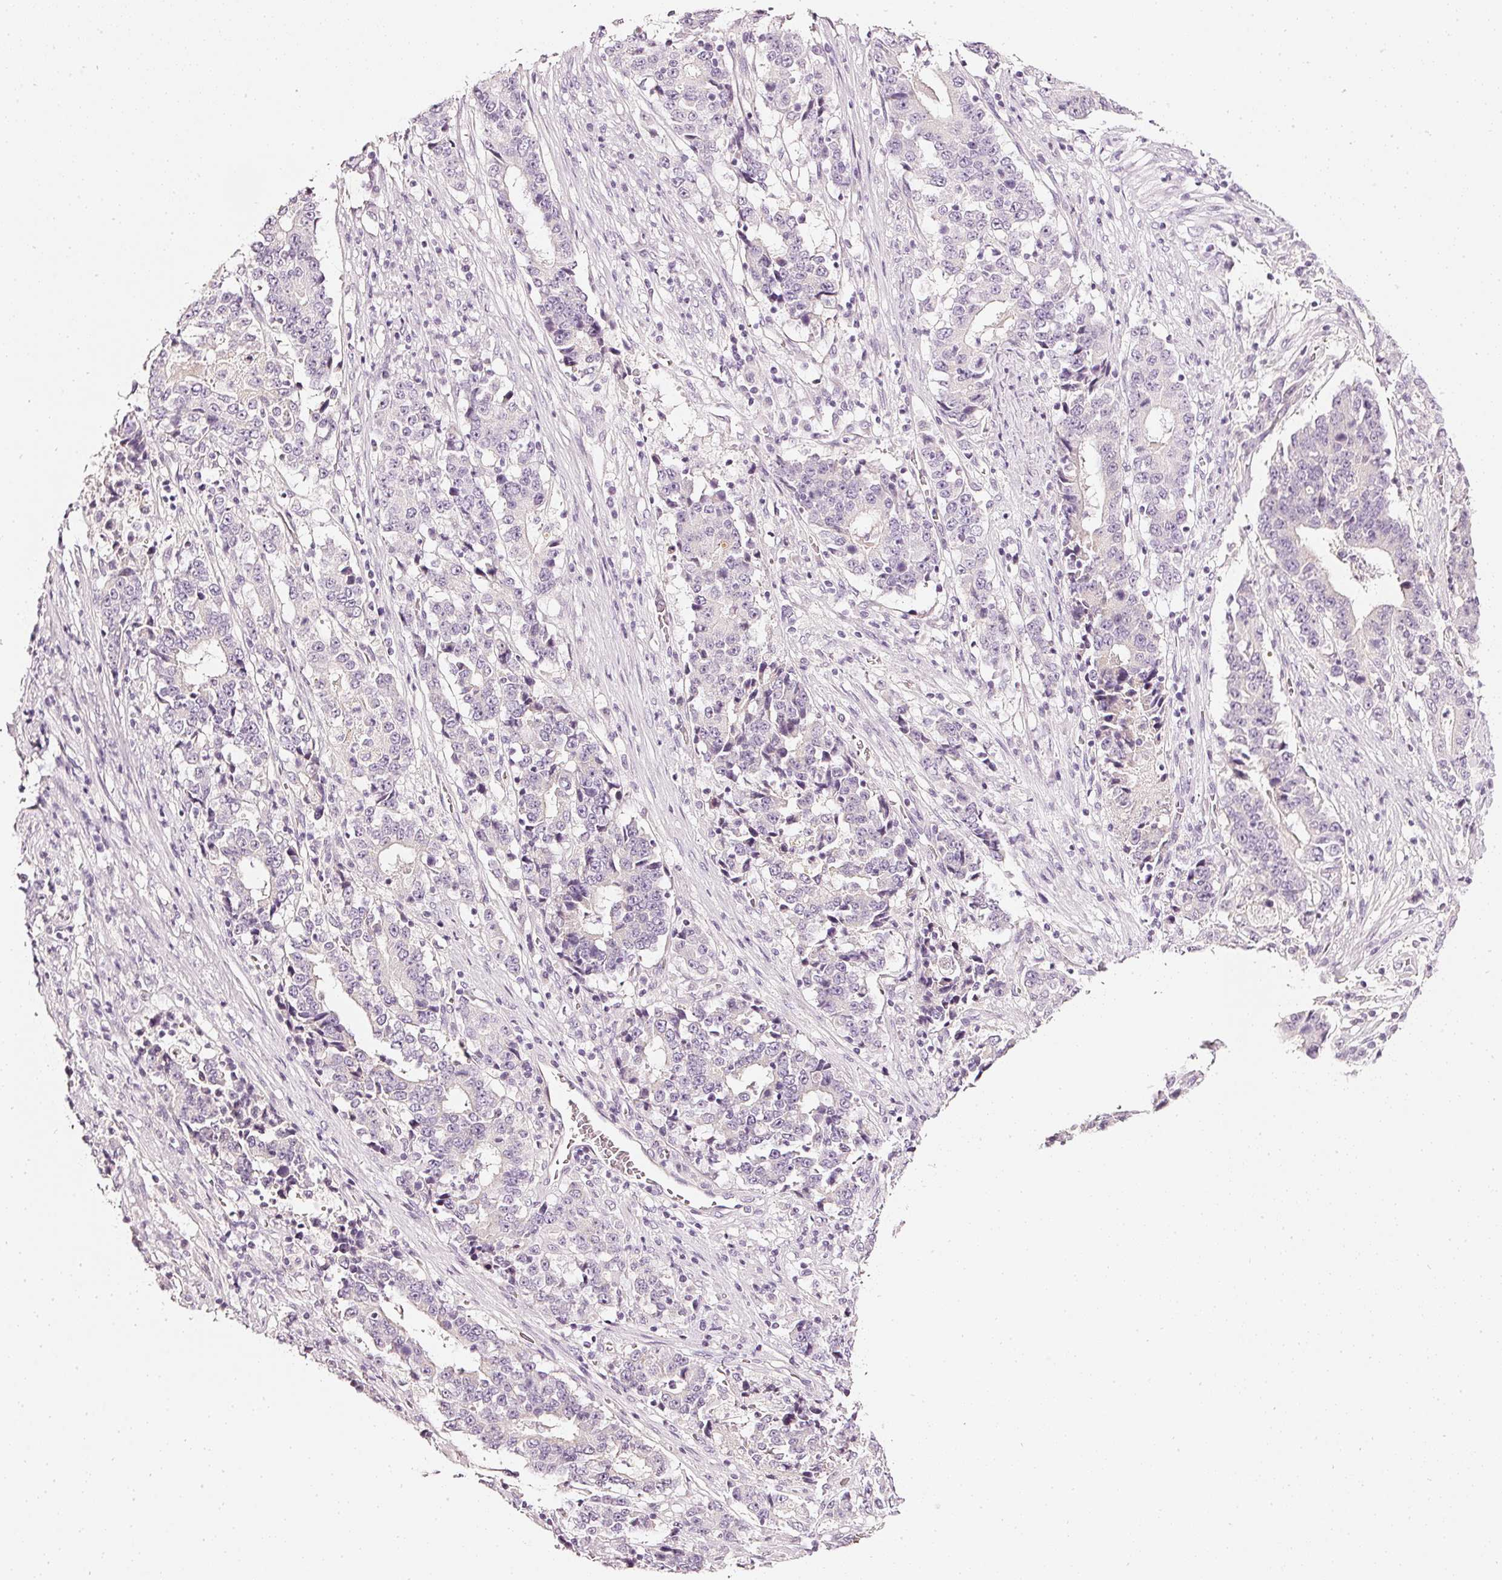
{"staining": {"intensity": "negative", "quantity": "none", "location": "none"}, "tissue": "stomach cancer", "cell_type": "Tumor cells", "image_type": "cancer", "snomed": [{"axis": "morphology", "description": "Adenocarcinoma, NOS"}, {"axis": "topography", "description": "Stomach"}], "caption": "Tumor cells are negative for brown protein staining in adenocarcinoma (stomach). The staining was performed using DAB to visualize the protein expression in brown, while the nuclei were stained in blue with hematoxylin (Magnification: 20x).", "gene": "CNP", "patient": {"sex": "male", "age": 59}}